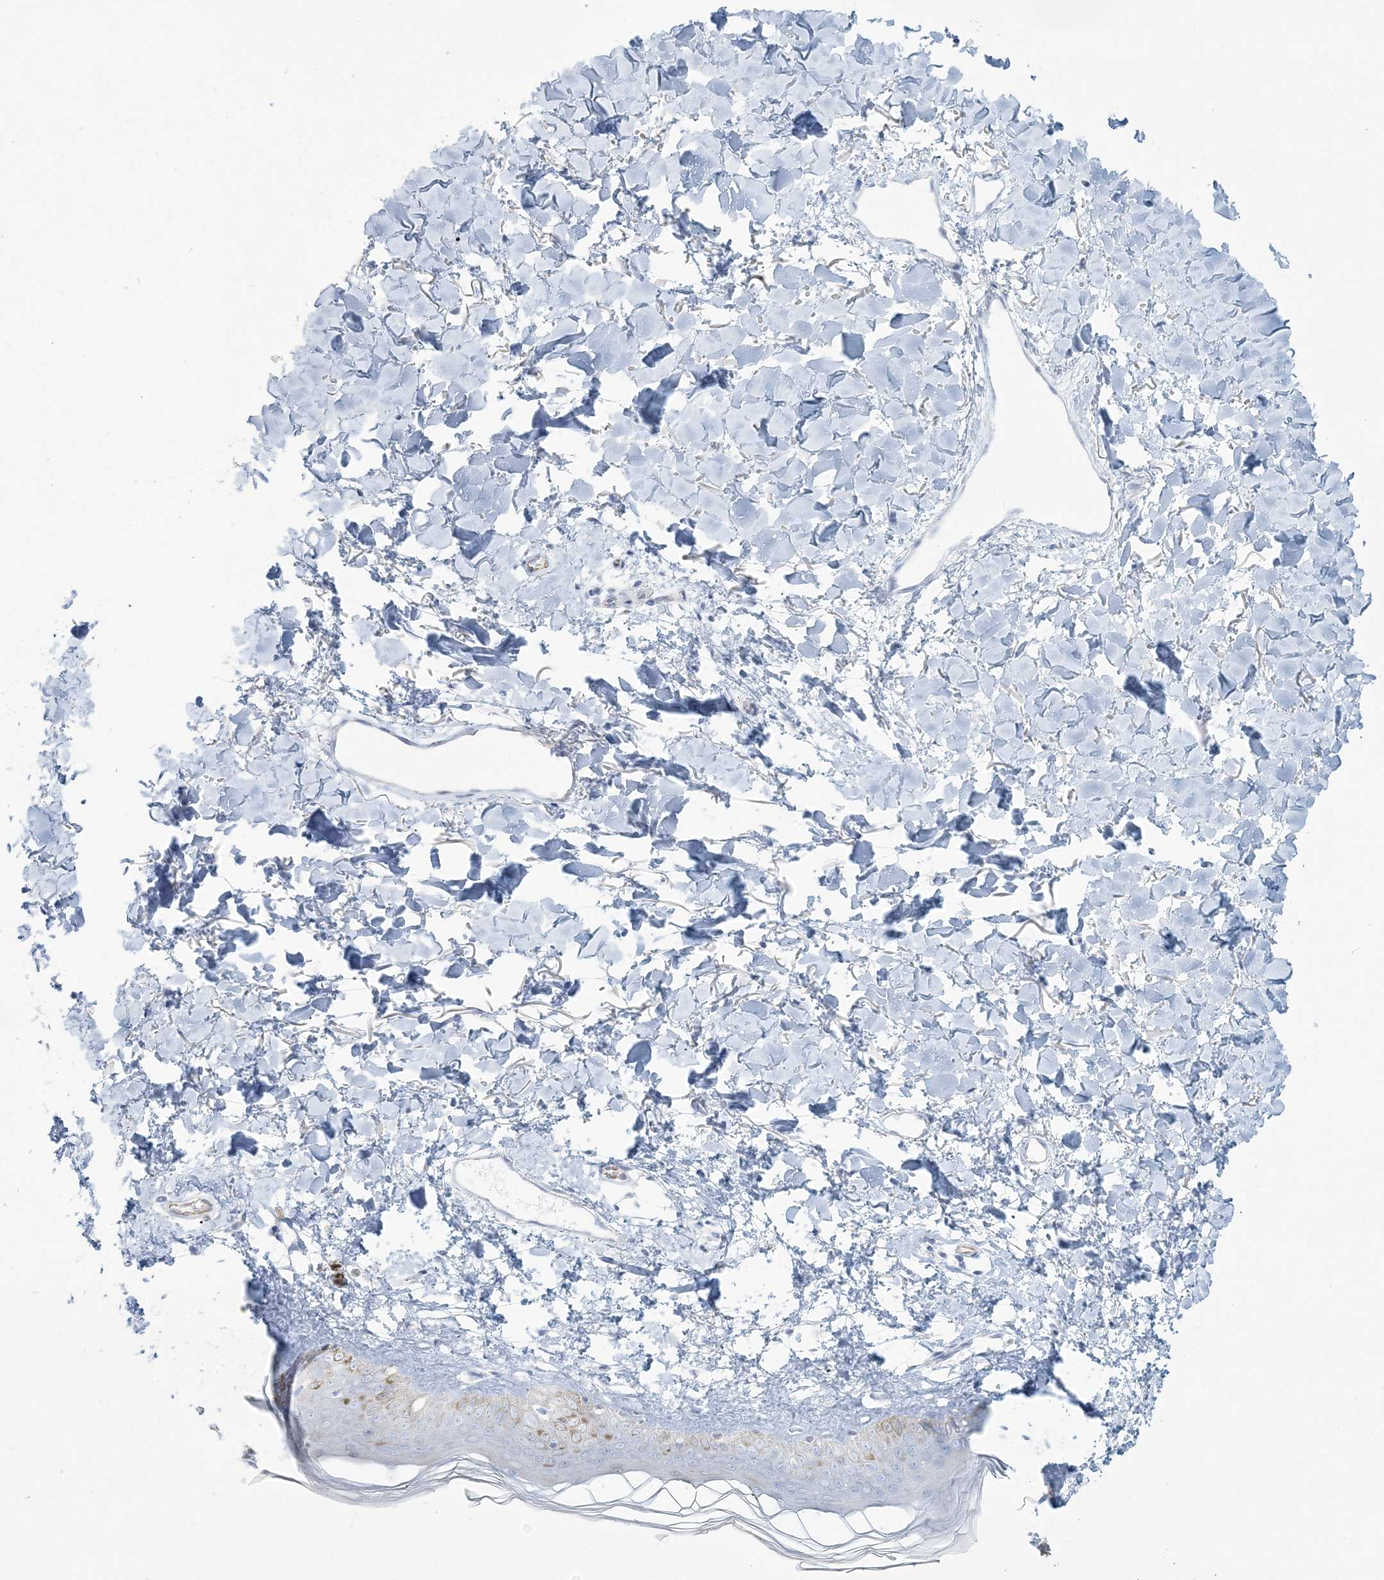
{"staining": {"intensity": "negative", "quantity": "none", "location": "none"}, "tissue": "skin", "cell_type": "Fibroblasts", "image_type": "normal", "snomed": [{"axis": "morphology", "description": "Normal tissue, NOS"}, {"axis": "topography", "description": "Skin"}], "caption": "High power microscopy photomicrograph of an immunohistochemistry (IHC) image of benign skin, revealing no significant expression in fibroblasts.", "gene": "ENSG00000288637", "patient": {"sex": "female", "age": 58}}